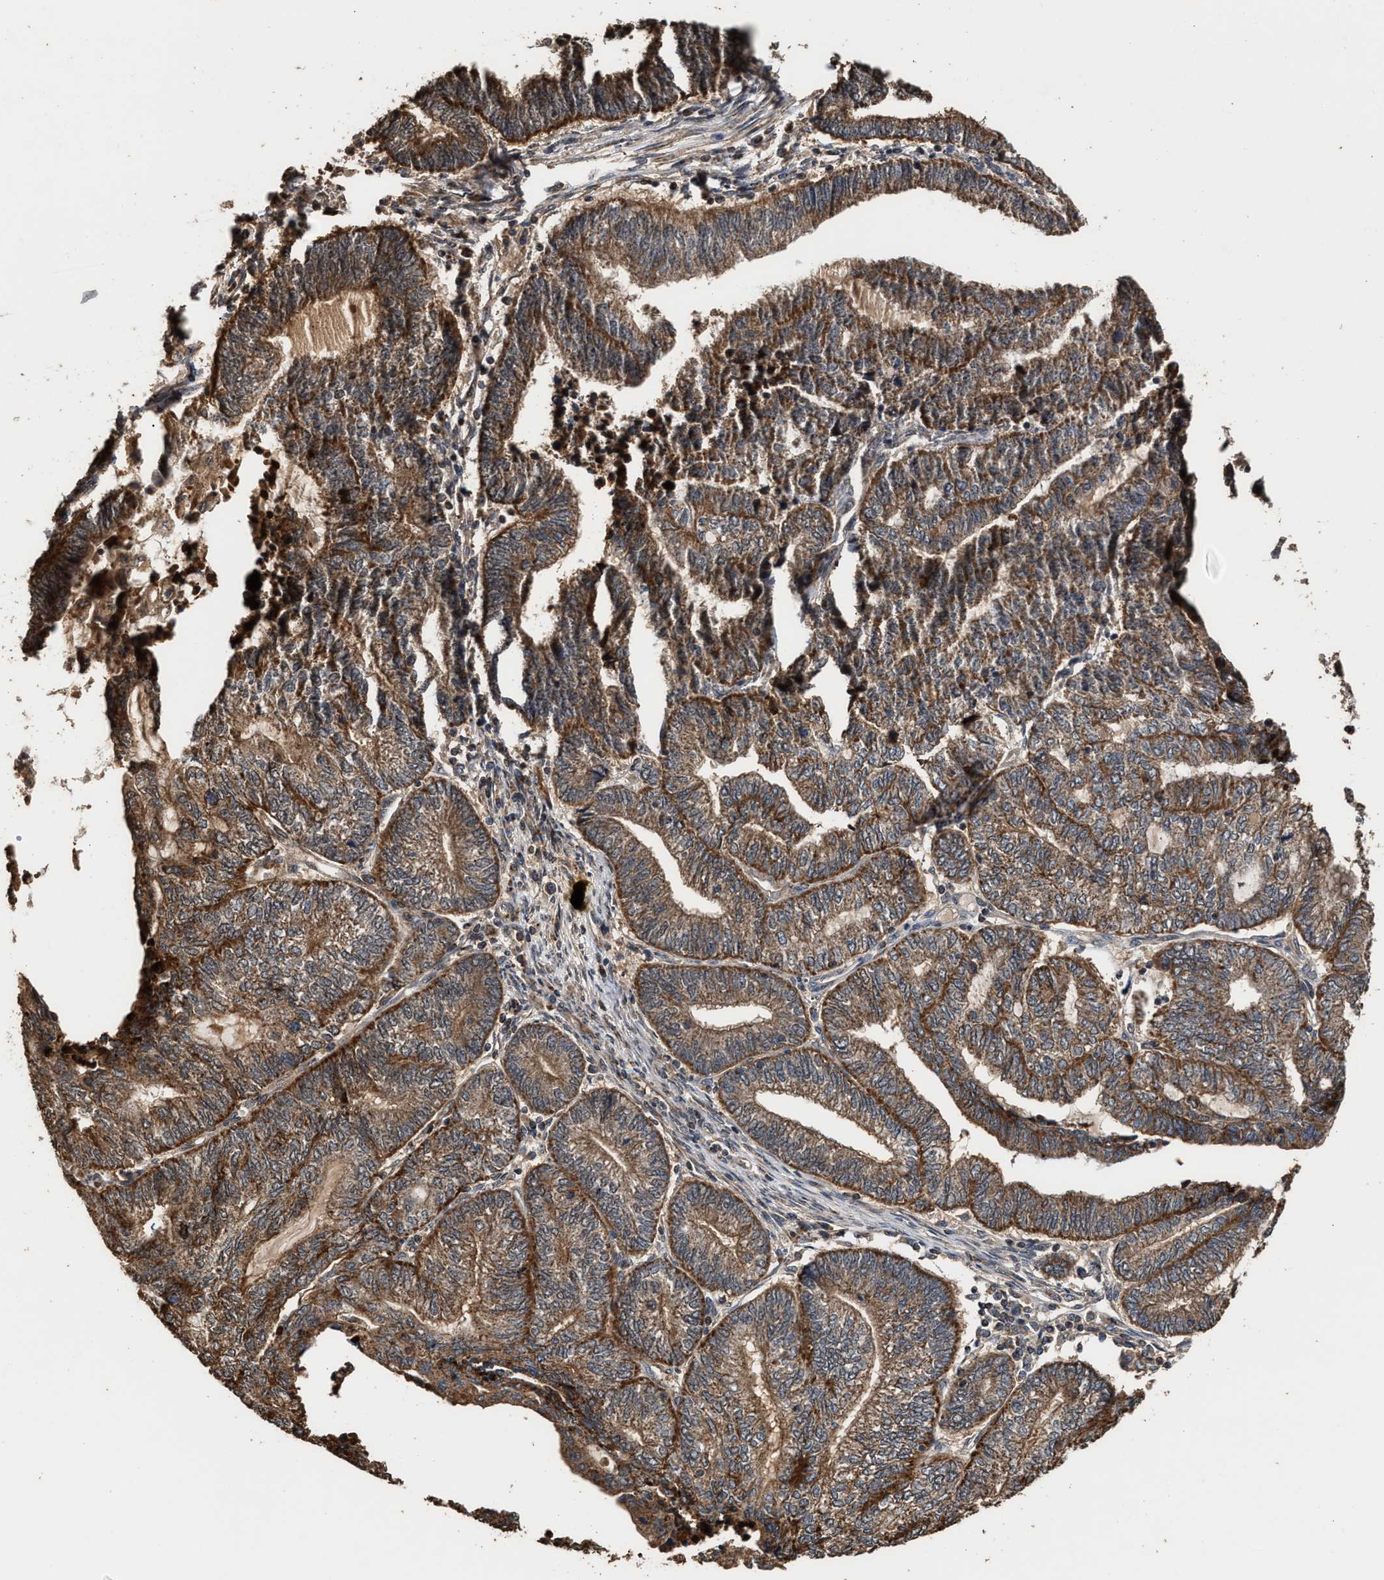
{"staining": {"intensity": "moderate", "quantity": ">75%", "location": "cytoplasmic/membranous"}, "tissue": "endometrial cancer", "cell_type": "Tumor cells", "image_type": "cancer", "snomed": [{"axis": "morphology", "description": "Adenocarcinoma, NOS"}, {"axis": "topography", "description": "Uterus"}, {"axis": "topography", "description": "Endometrium"}], "caption": "Moderate cytoplasmic/membranous protein expression is seen in approximately >75% of tumor cells in endometrial cancer.", "gene": "ZNHIT6", "patient": {"sex": "female", "age": 70}}